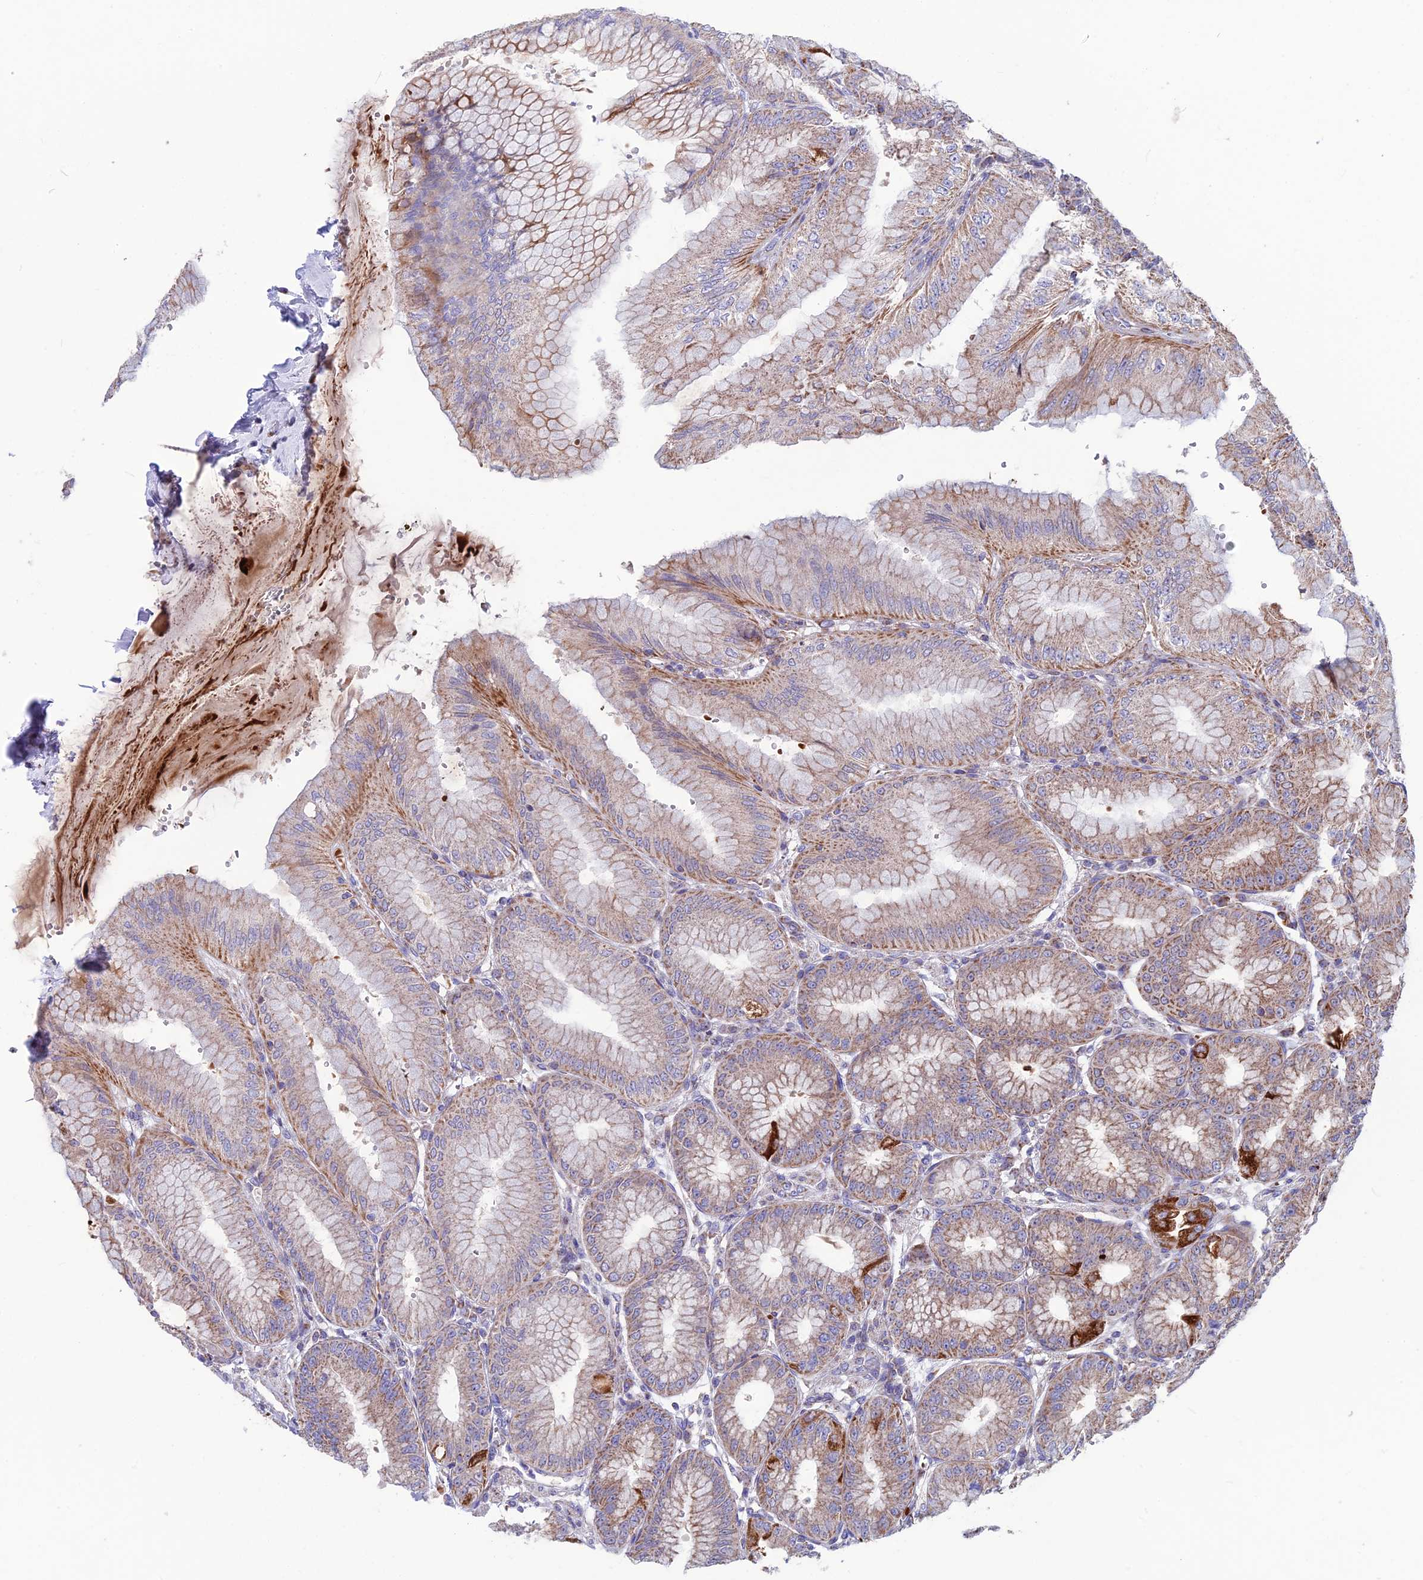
{"staining": {"intensity": "strong", "quantity": "<25%", "location": "cytoplasmic/membranous"}, "tissue": "stomach", "cell_type": "Glandular cells", "image_type": "normal", "snomed": [{"axis": "morphology", "description": "Normal tissue, NOS"}, {"axis": "topography", "description": "Stomach, lower"}], "caption": "A brown stain highlights strong cytoplasmic/membranous expression of a protein in glandular cells of benign human stomach.", "gene": "CS", "patient": {"sex": "male", "age": 71}}